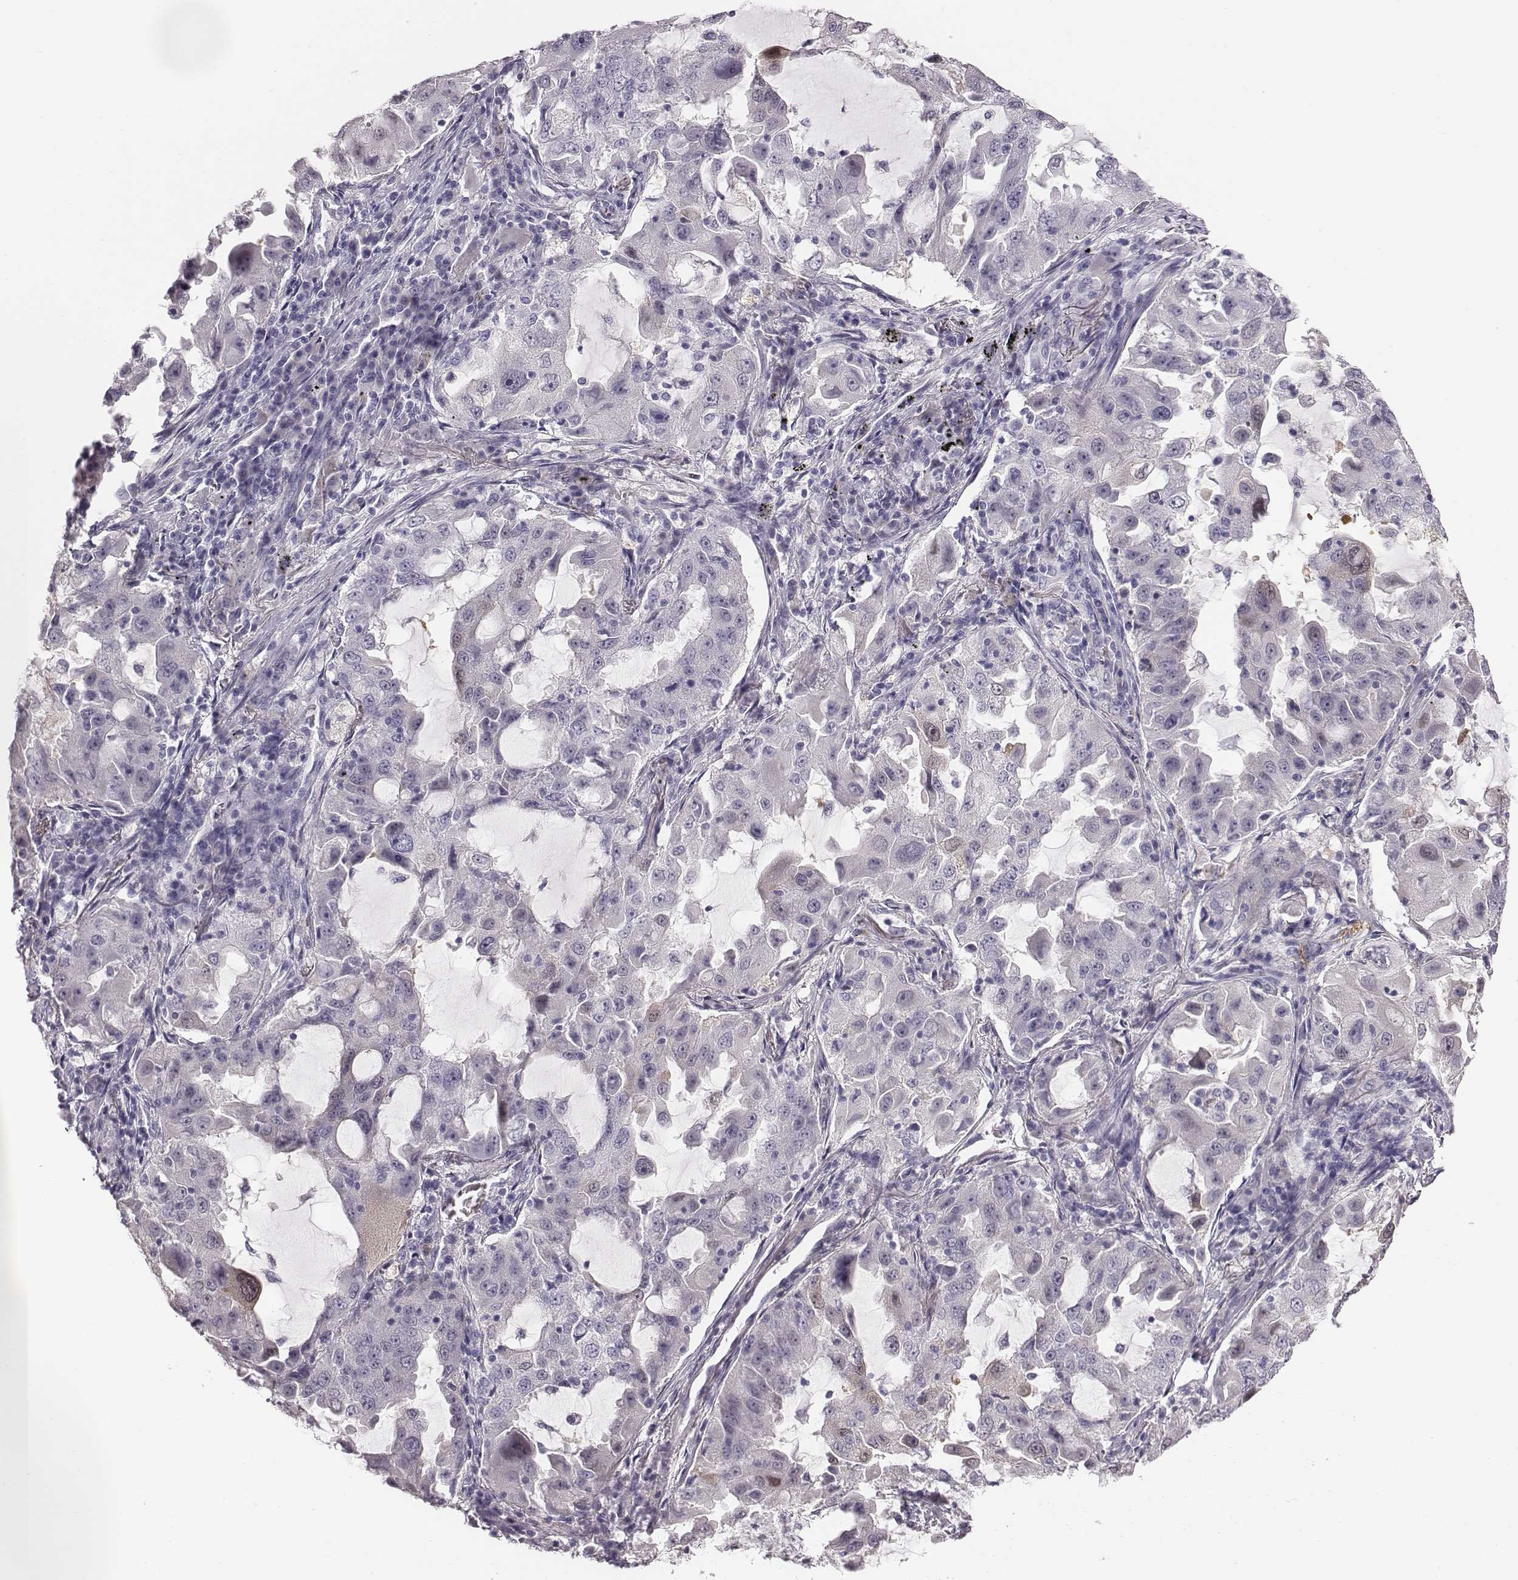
{"staining": {"intensity": "negative", "quantity": "none", "location": "none"}, "tissue": "lung cancer", "cell_type": "Tumor cells", "image_type": "cancer", "snomed": [{"axis": "morphology", "description": "Adenocarcinoma, NOS"}, {"axis": "topography", "description": "Lung"}], "caption": "Lung cancer was stained to show a protein in brown. There is no significant positivity in tumor cells.", "gene": "CRISP1", "patient": {"sex": "female", "age": 61}}